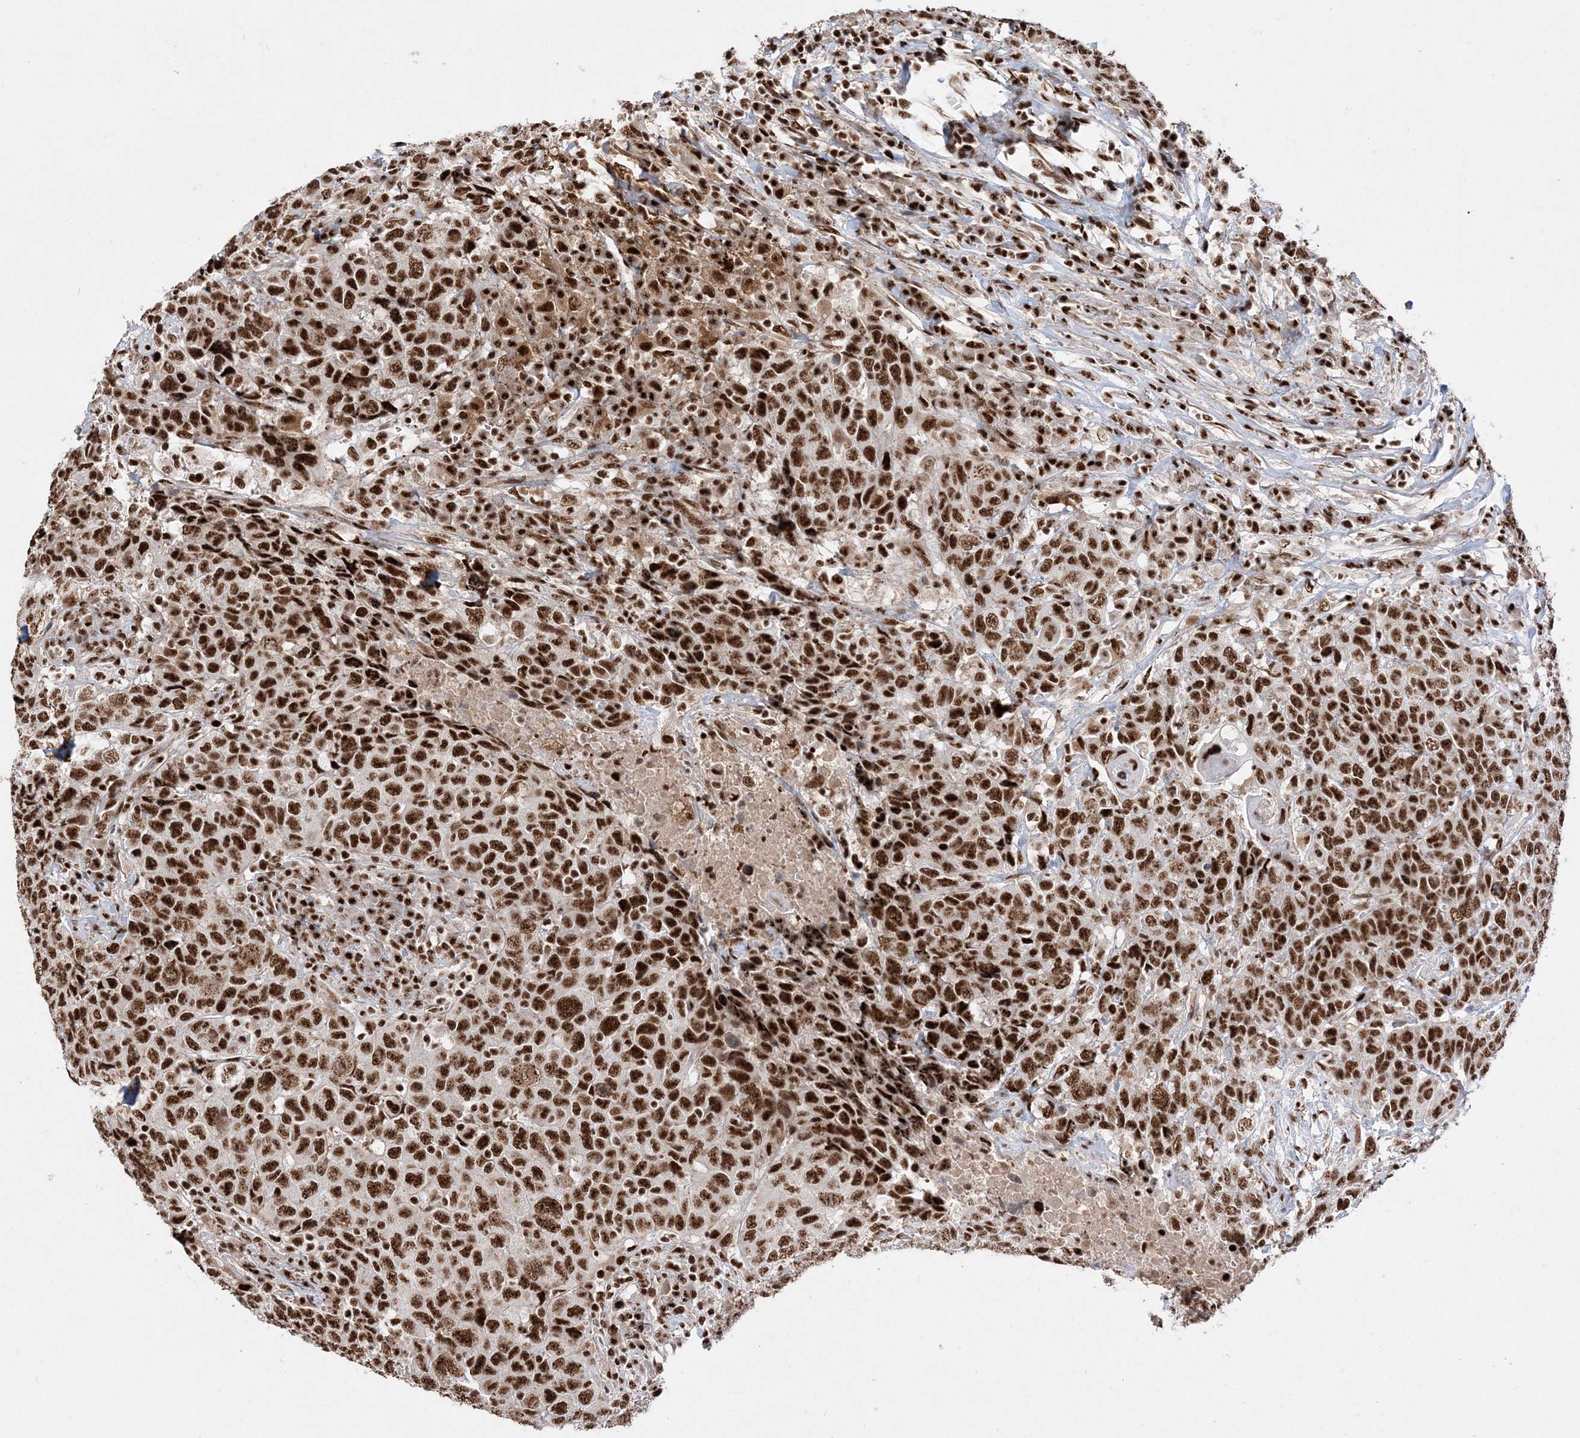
{"staining": {"intensity": "strong", "quantity": ">75%", "location": "nuclear"}, "tissue": "head and neck cancer", "cell_type": "Tumor cells", "image_type": "cancer", "snomed": [{"axis": "morphology", "description": "Squamous cell carcinoma, NOS"}, {"axis": "topography", "description": "Head-Neck"}], "caption": "A high amount of strong nuclear positivity is seen in approximately >75% of tumor cells in head and neck cancer tissue.", "gene": "RBM17", "patient": {"sex": "male", "age": 66}}